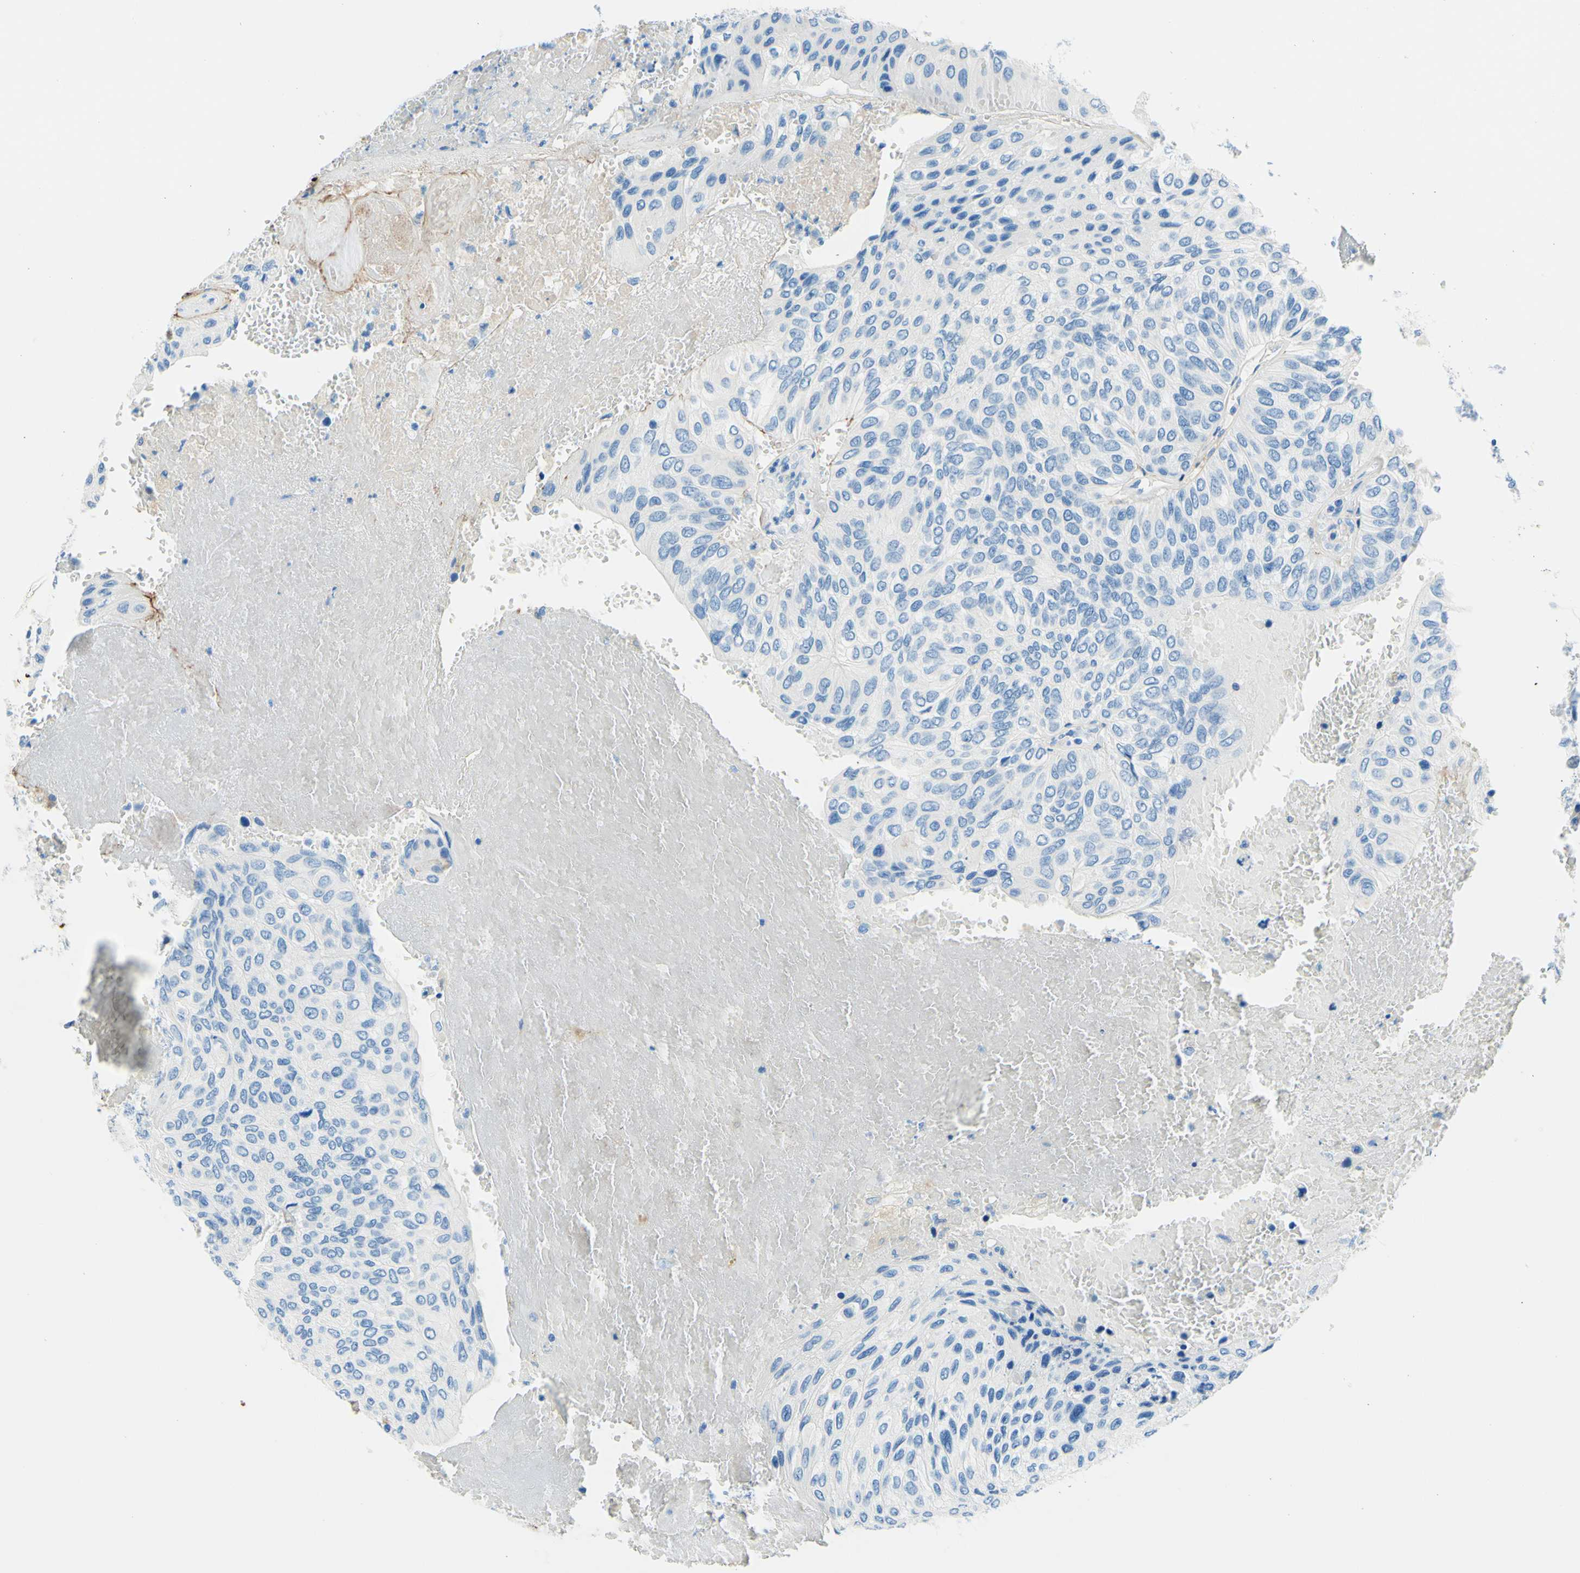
{"staining": {"intensity": "negative", "quantity": "none", "location": "none"}, "tissue": "urothelial cancer", "cell_type": "Tumor cells", "image_type": "cancer", "snomed": [{"axis": "morphology", "description": "Urothelial carcinoma, High grade"}, {"axis": "topography", "description": "Urinary bladder"}], "caption": "IHC of human urothelial cancer demonstrates no positivity in tumor cells. (Stains: DAB immunohistochemistry (IHC) with hematoxylin counter stain, Microscopy: brightfield microscopy at high magnification).", "gene": "MFAP5", "patient": {"sex": "male", "age": 66}}